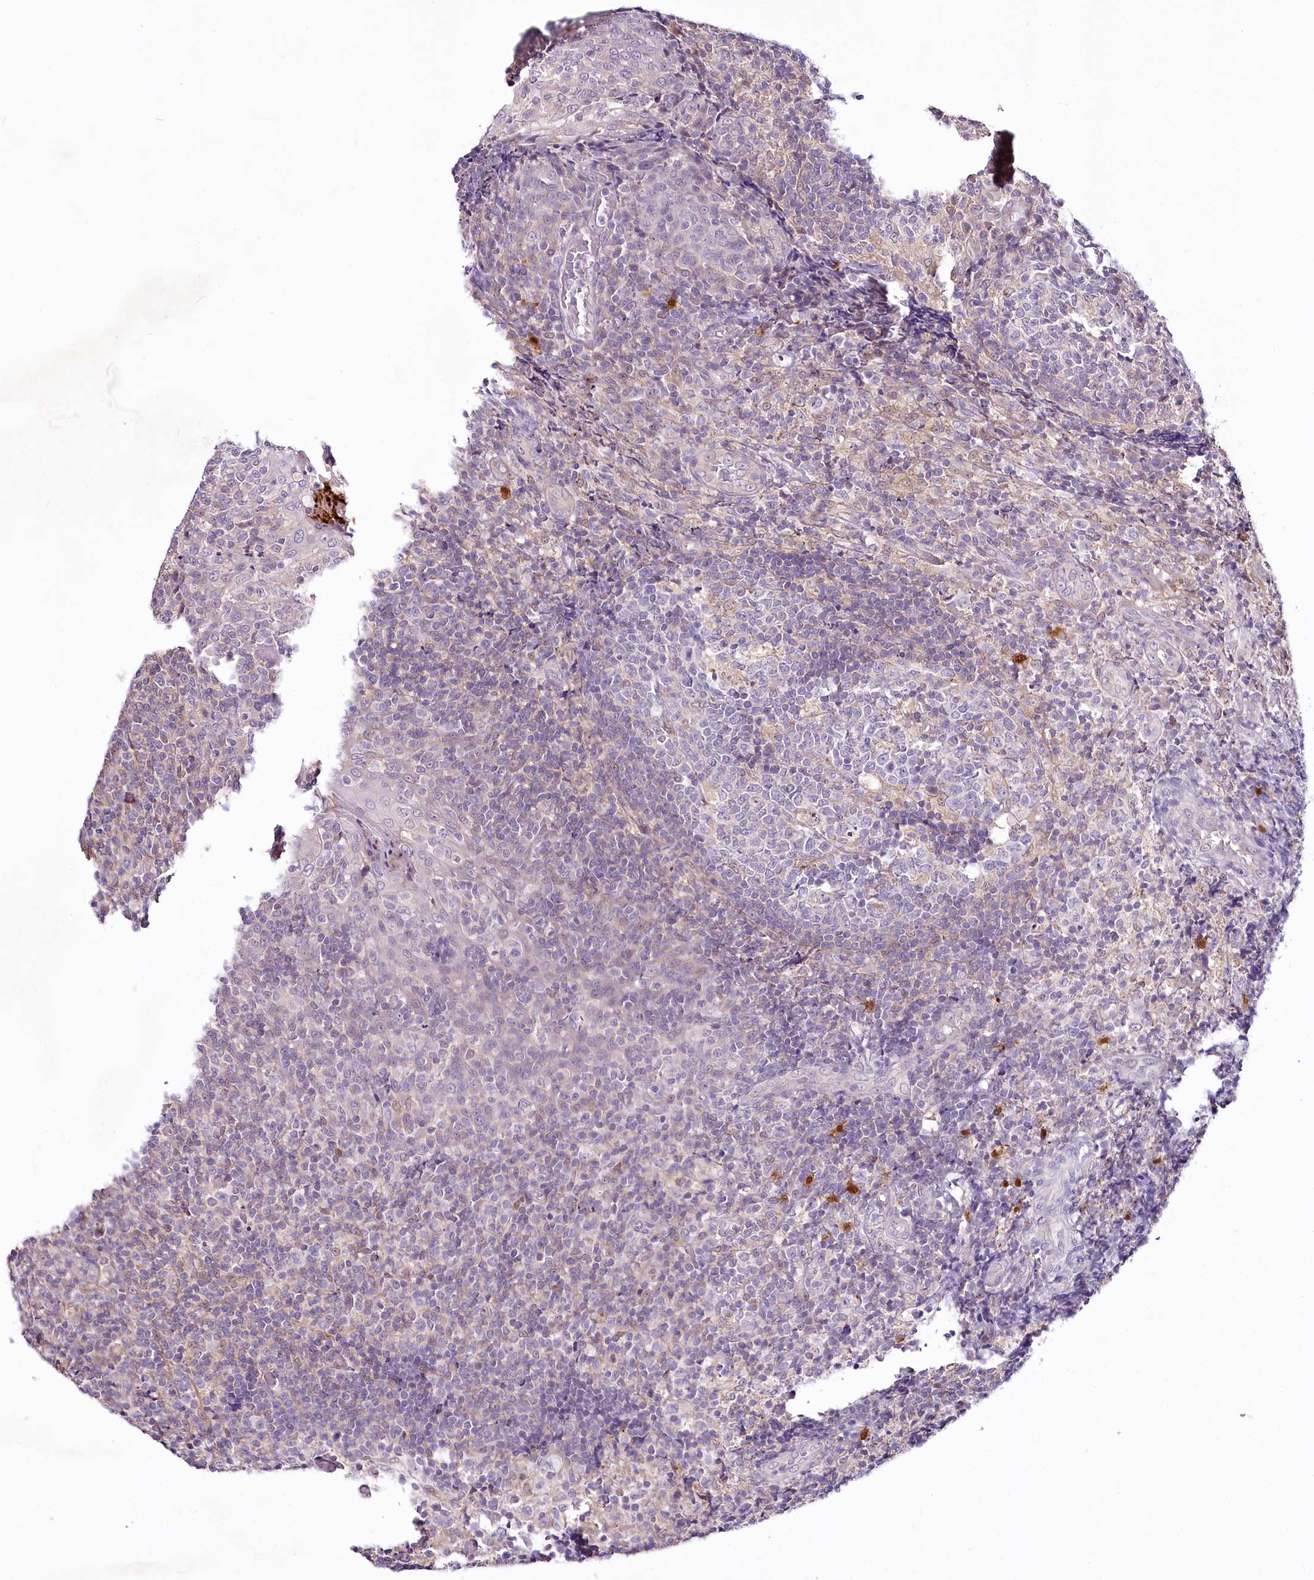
{"staining": {"intensity": "negative", "quantity": "none", "location": "none"}, "tissue": "tonsil", "cell_type": "Germinal center cells", "image_type": "normal", "snomed": [{"axis": "morphology", "description": "Normal tissue, NOS"}, {"axis": "topography", "description": "Tonsil"}], "caption": "Tonsil was stained to show a protein in brown. There is no significant expression in germinal center cells. (DAB (3,3'-diaminobenzidine) IHC, high magnification).", "gene": "VWA5A", "patient": {"sex": "female", "age": 19}}